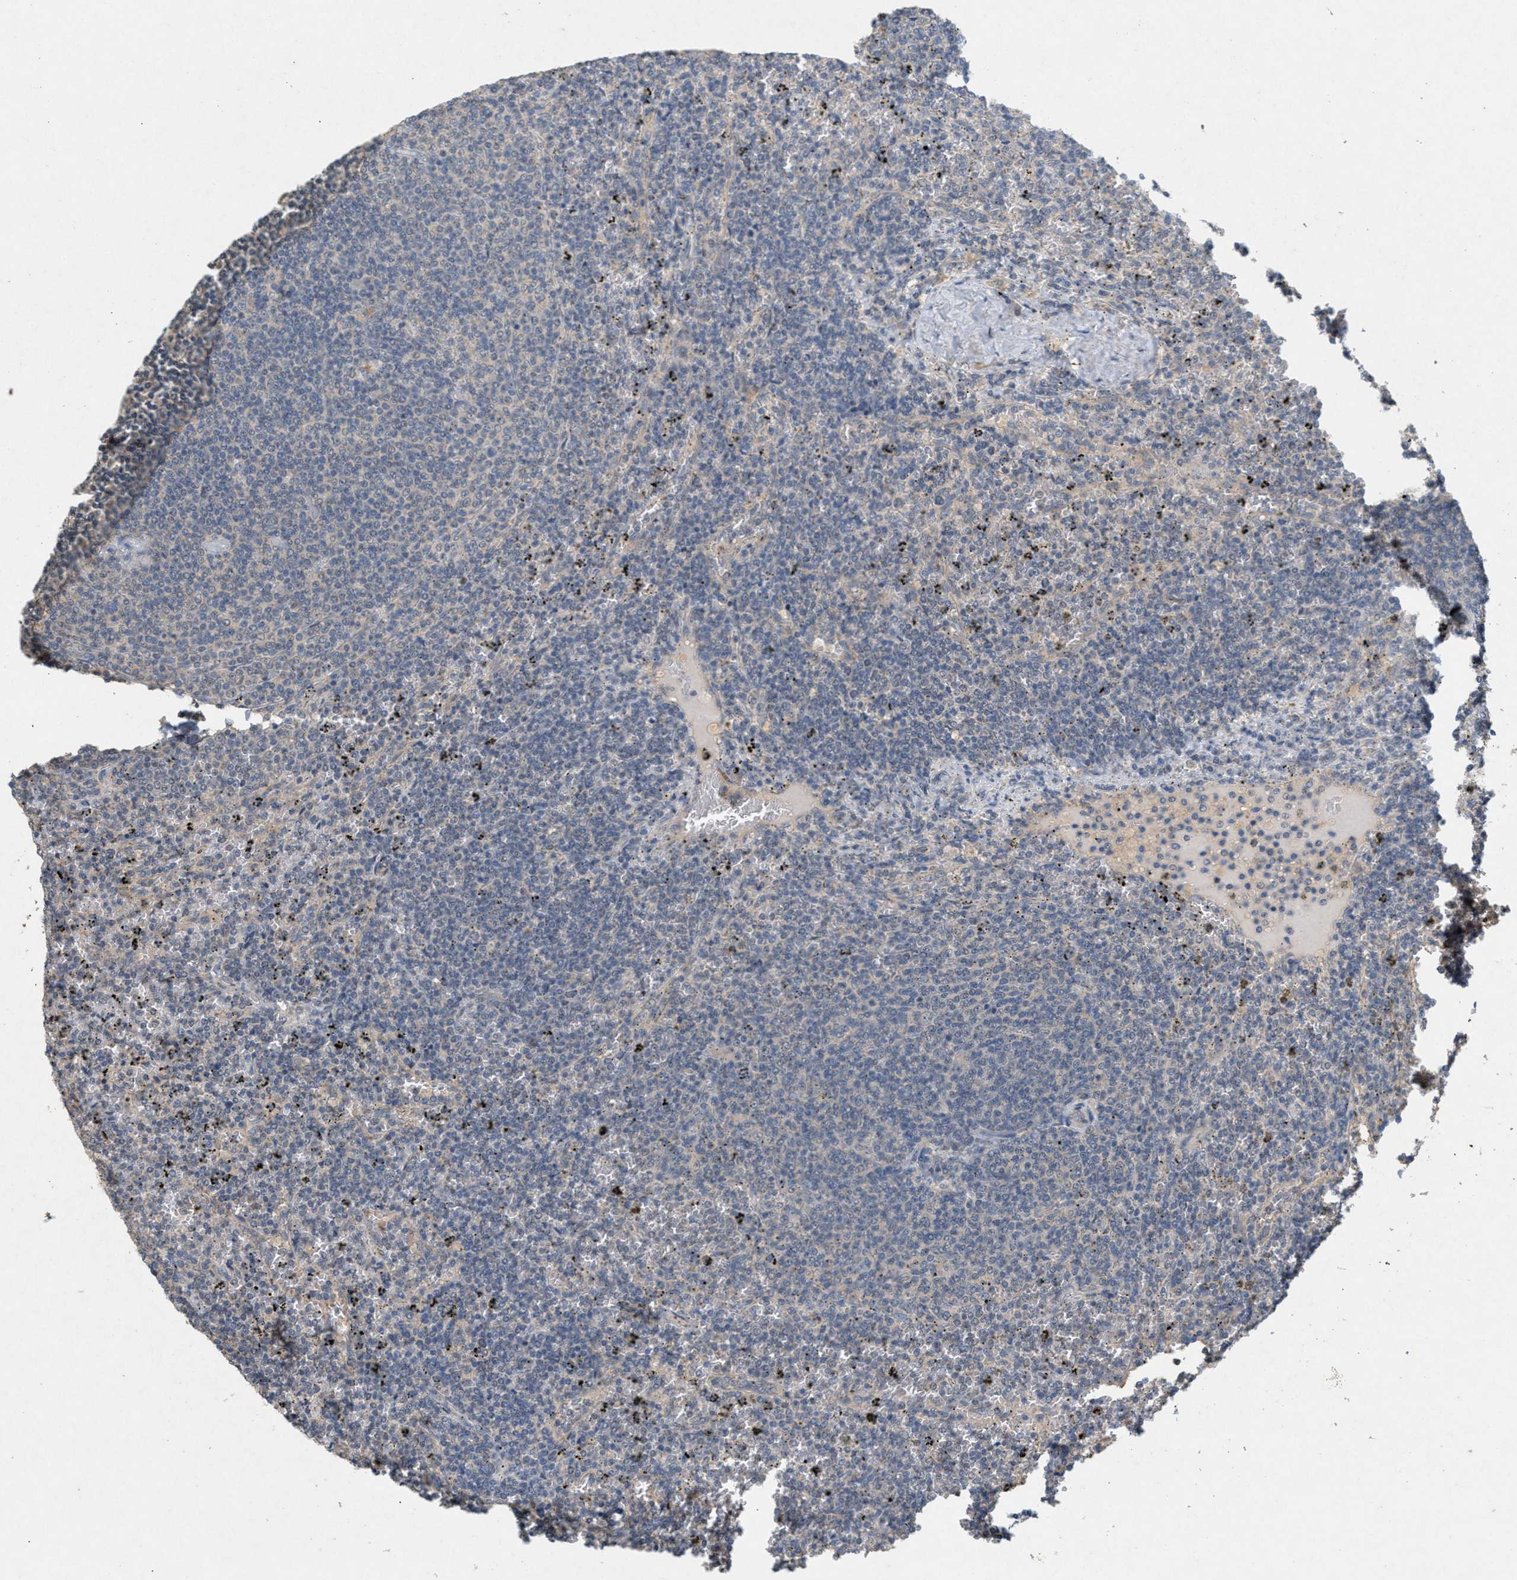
{"staining": {"intensity": "negative", "quantity": "none", "location": "none"}, "tissue": "lymphoma", "cell_type": "Tumor cells", "image_type": "cancer", "snomed": [{"axis": "morphology", "description": "Malignant lymphoma, non-Hodgkin's type, Low grade"}, {"axis": "topography", "description": "Spleen"}], "caption": "Tumor cells show no significant expression in low-grade malignant lymphoma, non-Hodgkin's type.", "gene": "DCAF7", "patient": {"sex": "female", "age": 50}}